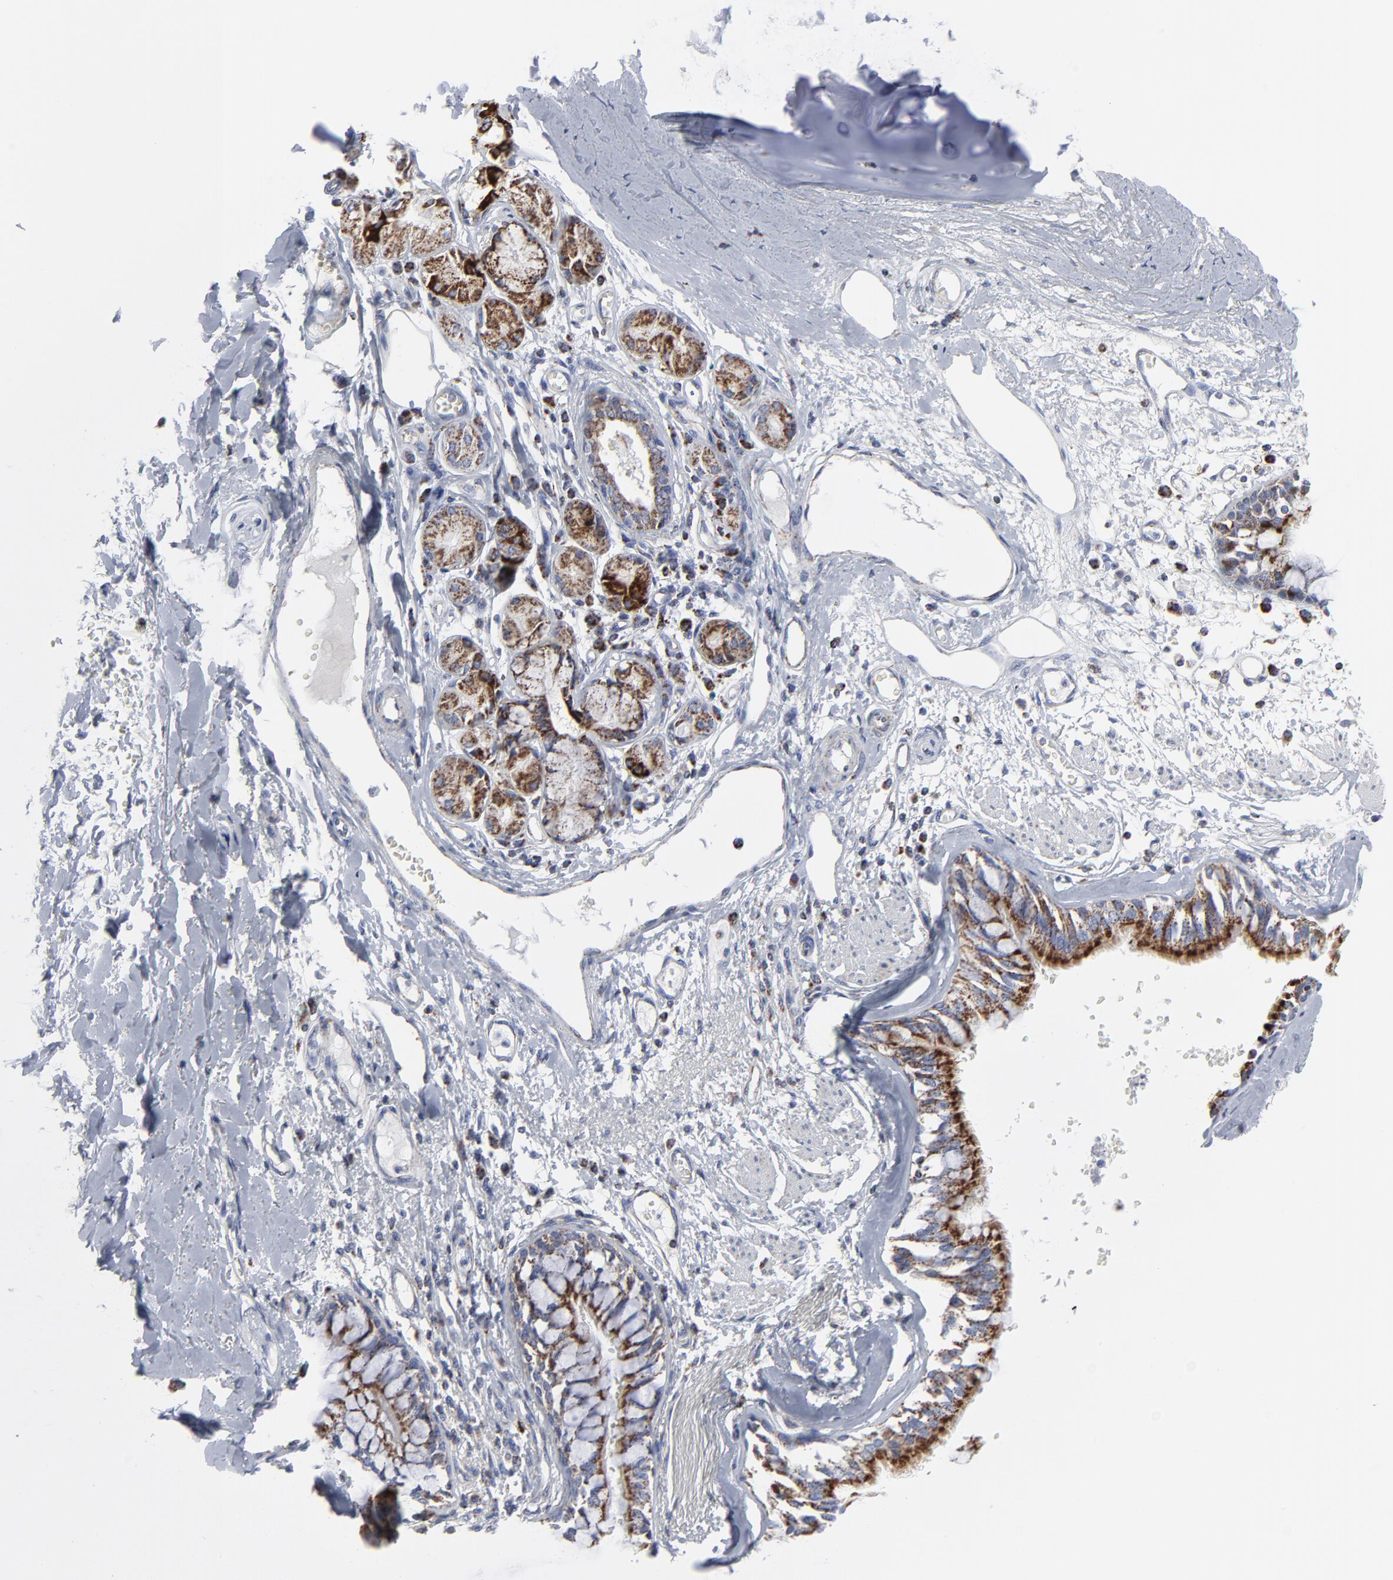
{"staining": {"intensity": "strong", "quantity": ">75%", "location": "cytoplasmic/membranous"}, "tissue": "bronchus", "cell_type": "Respiratory epithelial cells", "image_type": "normal", "snomed": [{"axis": "morphology", "description": "Normal tissue, NOS"}, {"axis": "topography", "description": "Bronchus"}, {"axis": "topography", "description": "Lung"}], "caption": "Immunohistochemistry (IHC) photomicrograph of normal bronchus: human bronchus stained using IHC displays high levels of strong protein expression localized specifically in the cytoplasmic/membranous of respiratory epithelial cells, appearing as a cytoplasmic/membranous brown color.", "gene": "TXNRD2", "patient": {"sex": "female", "age": 56}}